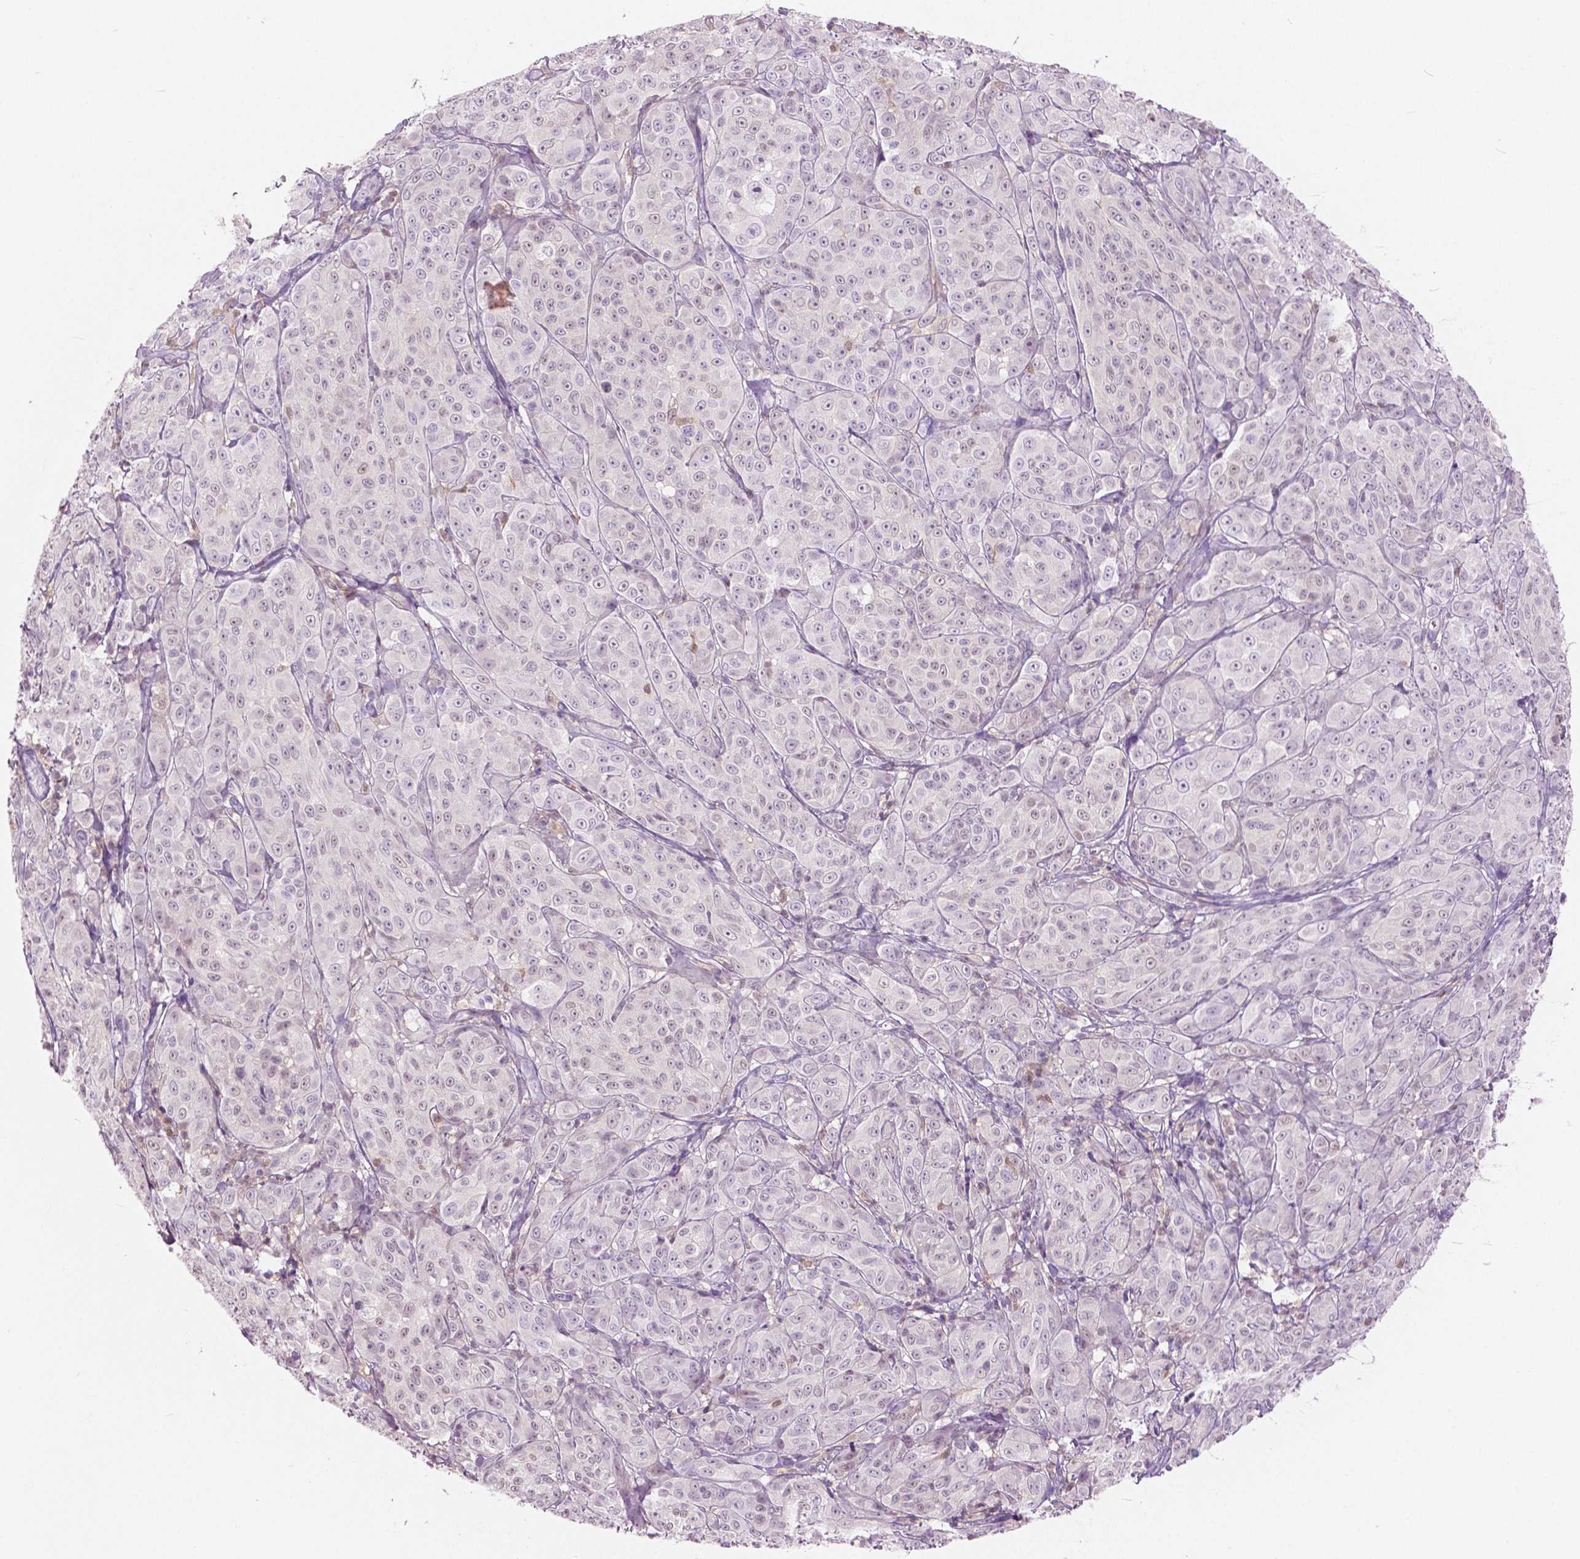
{"staining": {"intensity": "negative", "quantity": "none", "location": "none"}, "tissue": "melanoma", "cell_type": "Tumor cells", "image_type": "cancer", "snomed": [{"axis": "morphology", "description": "Malignant melanoma, NOS"}, {"axis": "topography", "description": "Skin"}], "caption": "Tumor cells show no significant expression in malignant melanoma.", "gene": "GALM", "patient": {"sex": "male", "age": 89}}